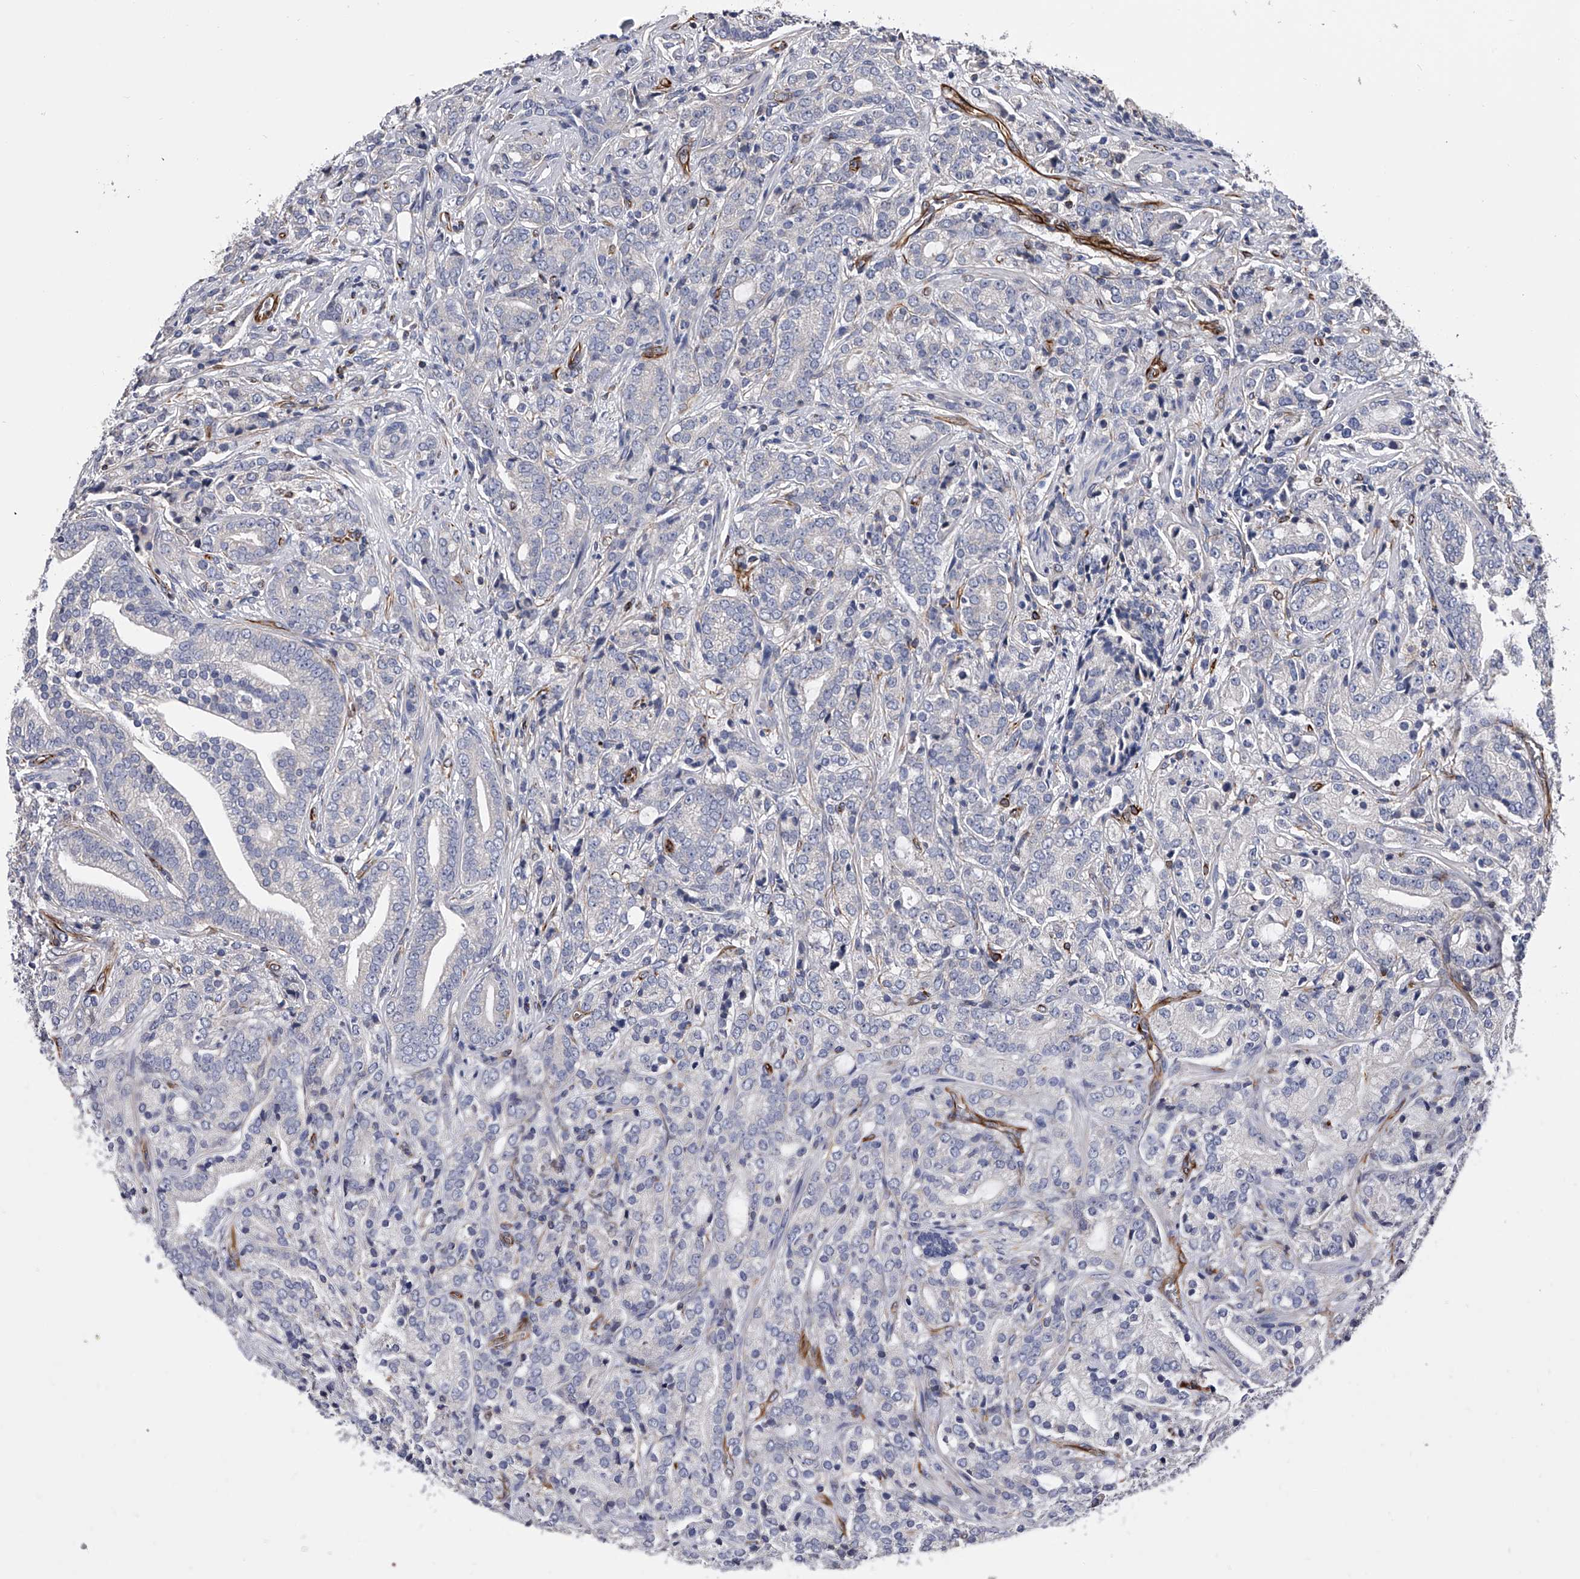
{"staining": {"intensity": "negative", "quantity": "none", "location": "none"}, "tissue": "prostate cancer", "cell_type": "Tumor cells", "image_type": "cancer", "snomed": [{"axis": "morphology", "description": "Adenocarcinoma, High grade"}, {"axis": "topography", "description": "Prostate"}], "caption": "This micrograph is of high-grade adenocarcinoma (prostate) stained with immunohistochemistry (IHC) to label a protein in brown with the nuclei are counter-stained blue. There is no staining in tumor cells.", "gene": "EFCAB7", "patient": {"sex": "male", "age": 57}}